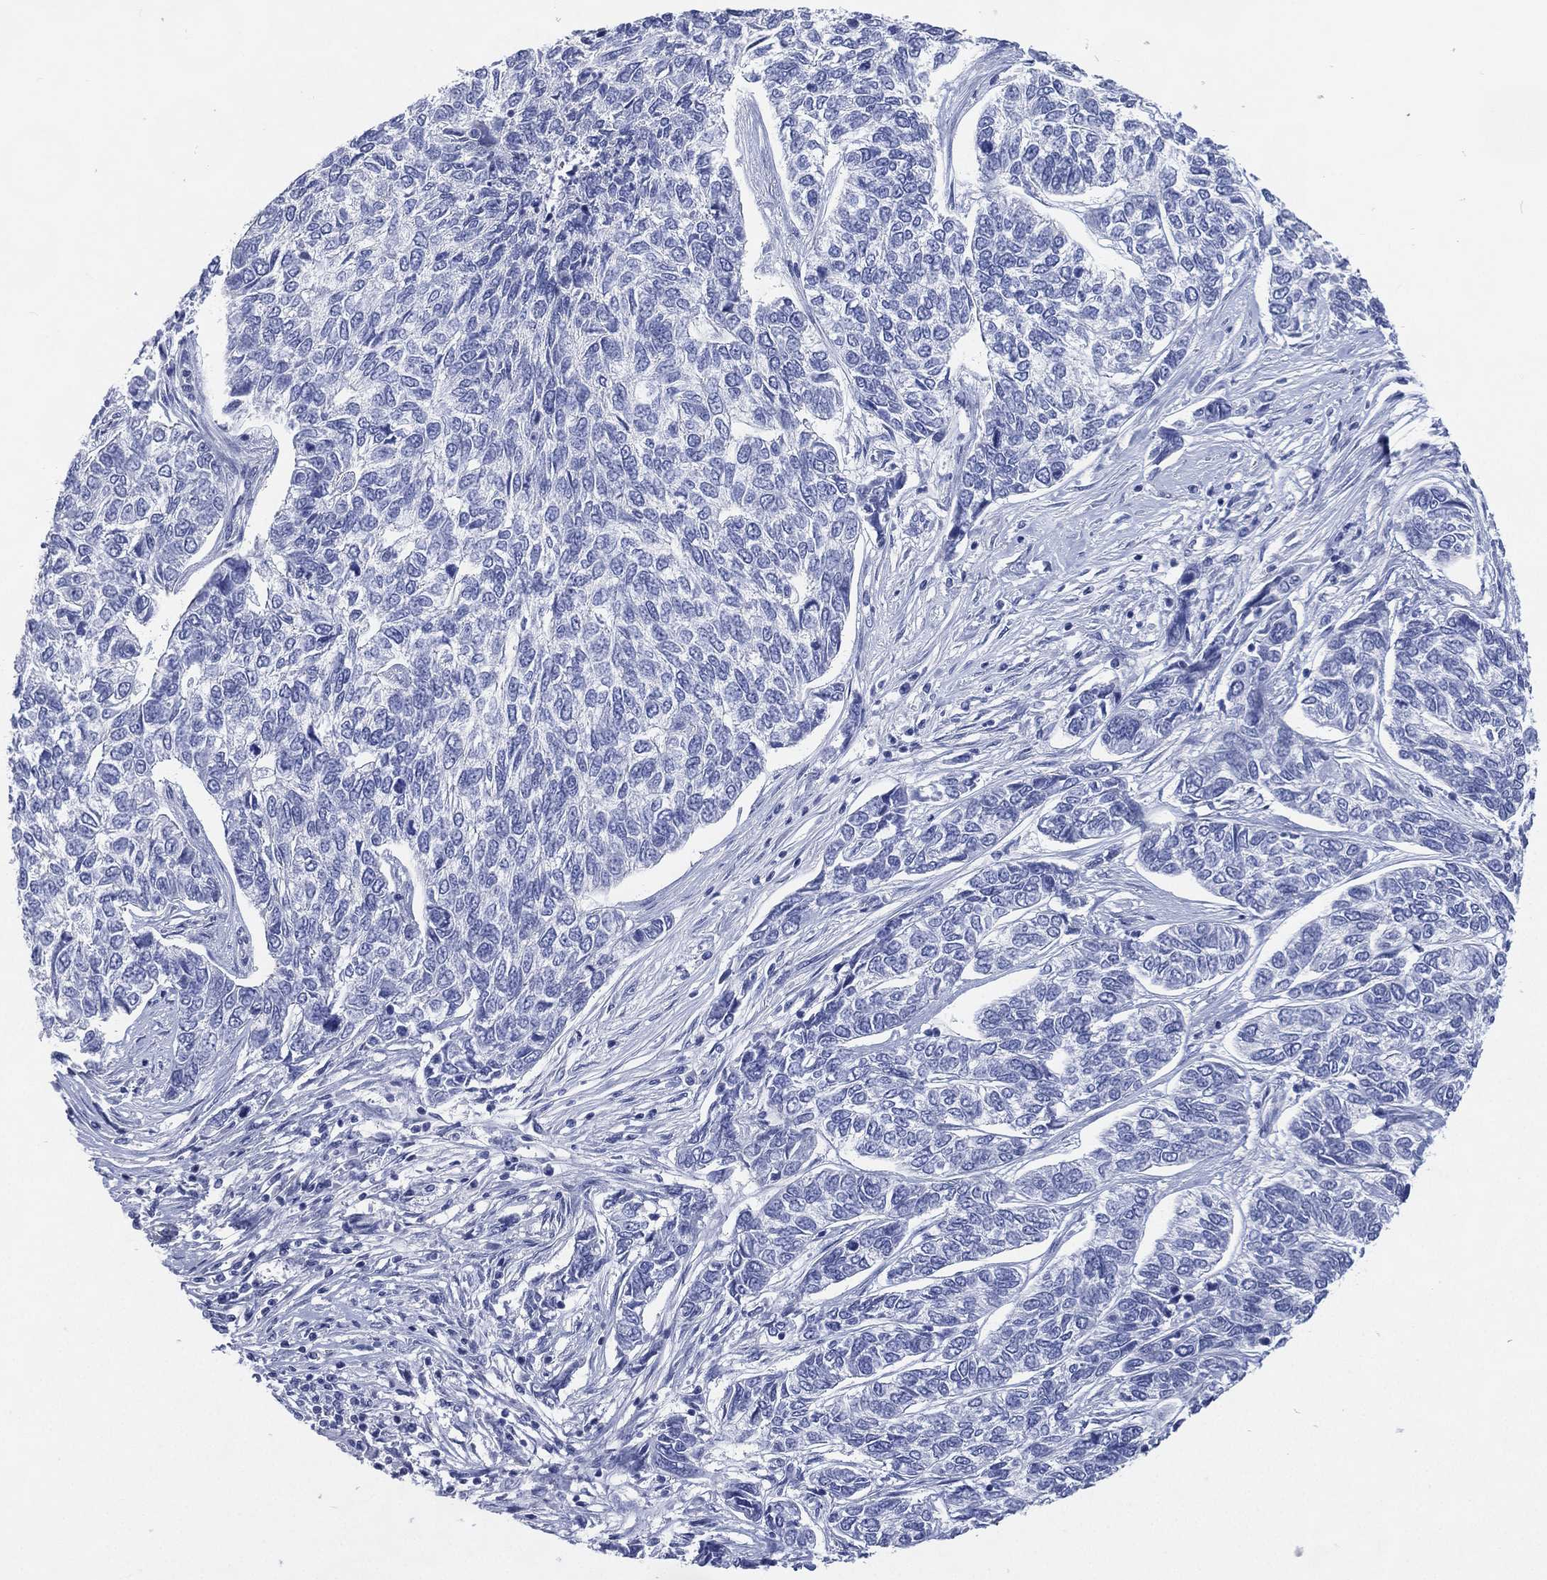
{"staining": {"intensity": "negative", "quantity": "none", "location": "none"}, "tissue": "skin cancer", "cell_type": "Tumor cells", "image_type": "cancer", "snomed": [{"axis": "morphology", "description": "Basal cell carcinoma"}, {"axis": "topography", "description": "Skin"}], "caption": "Photomicrograph shows no protein positivity in tumor cells of skin cancer tissue. (Brightfield microscopy of DAB (3,3'-diaminobenzidine) IHC at high magnification).", "gene": "TMEM247", "patient": {"sex": "female", "age": 65}}